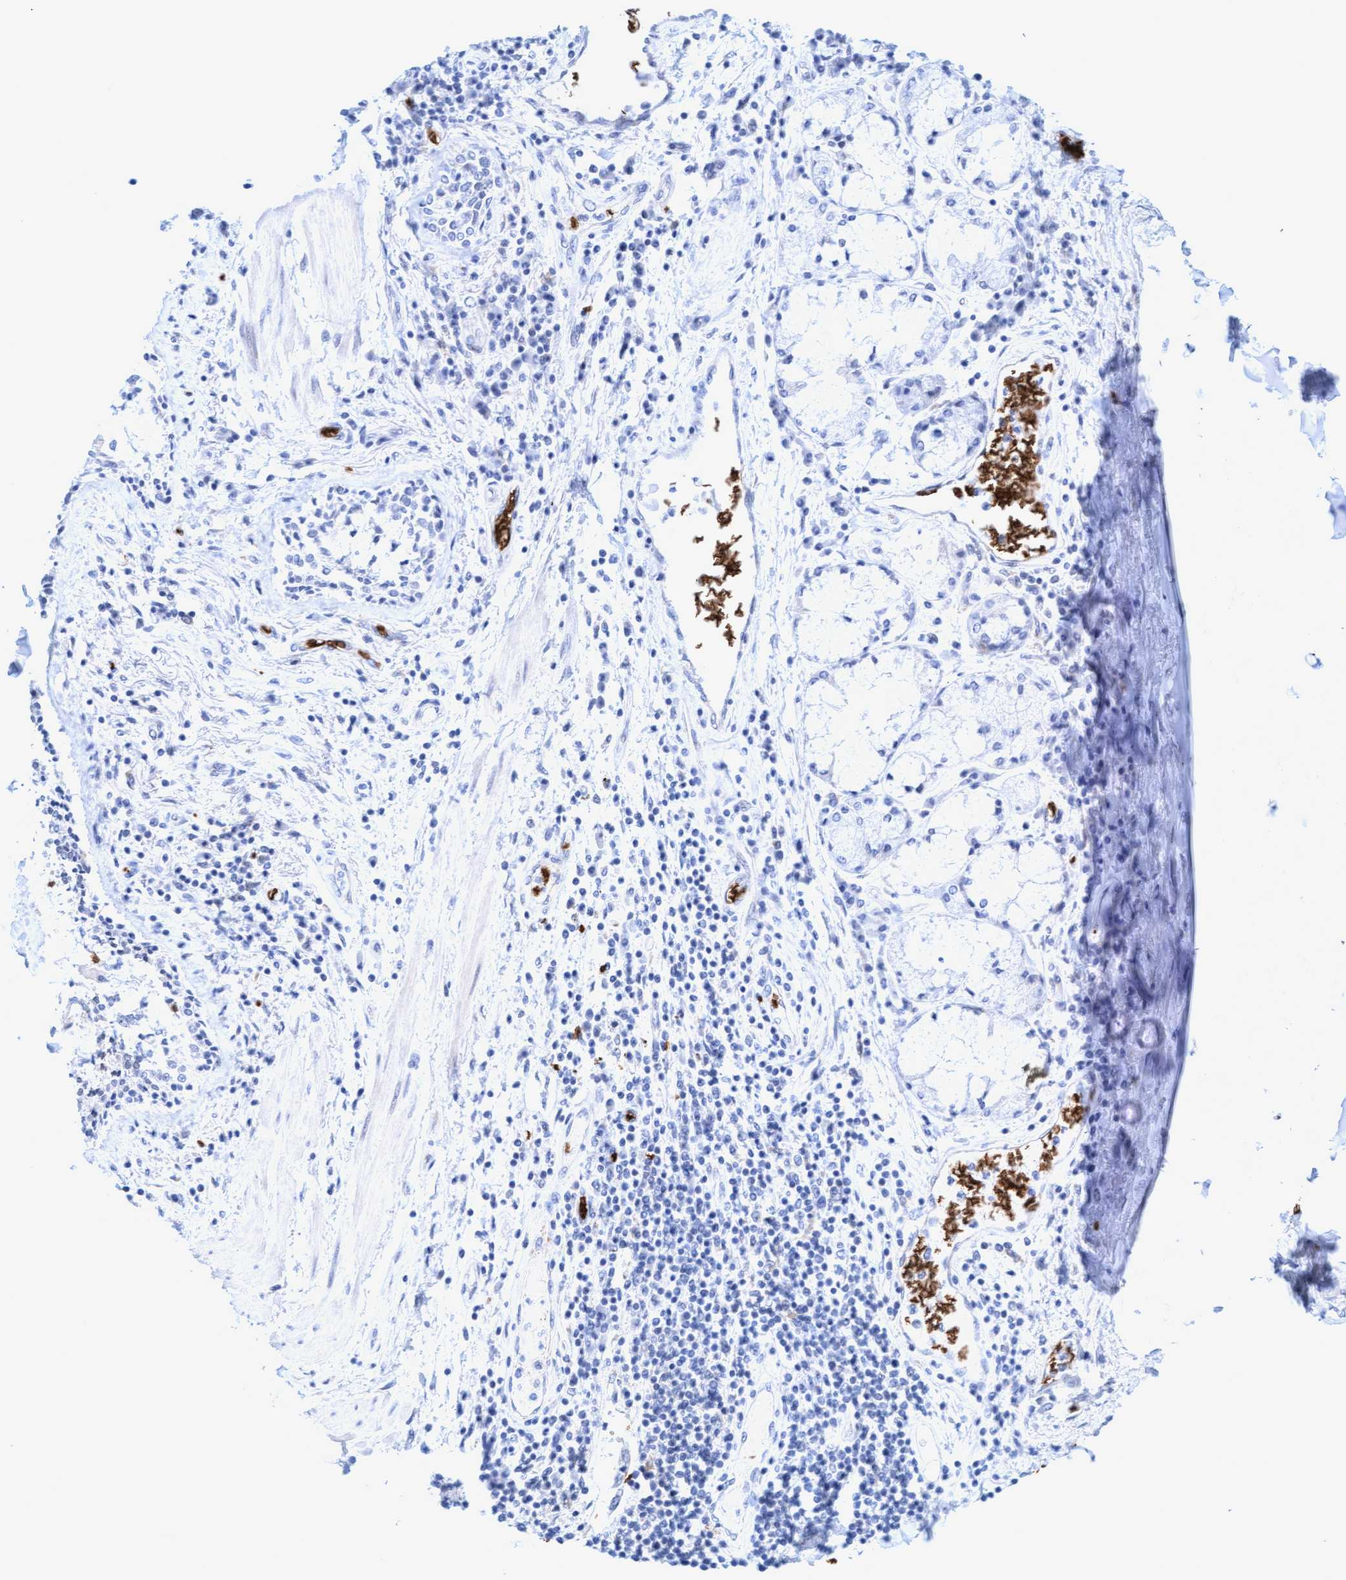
{"staining": {"intensity": "negative", "quantity": "none", "location": "none"}, "tissue": "lung cancer", "cell_type": "Tumor cells", "image_type": "cancer", "snomed": [{"axis": "morphology", "description": "Normal tissue, NOS"}, {"axis": "morphology", "description": "Squamous cell carcinoma, NOS"}, {"axis": "topography", "description": "Lymph node"}, {"axis": "topography", "description": "Cartilage tissue"}, {"axis": "topography", "description": "Bronchus"}, {"axis": "topography", "description": "Lung"}, {"axis": "topography", "description": "Peripheral nerve tissue"}], "caption": "IHC image of human lung squamous cell carcinoma stained for a protein (brown), which displays no expression in tumor cells.", "gene": "SPEM2", "patient": {"sex": "female", "age": 49}}